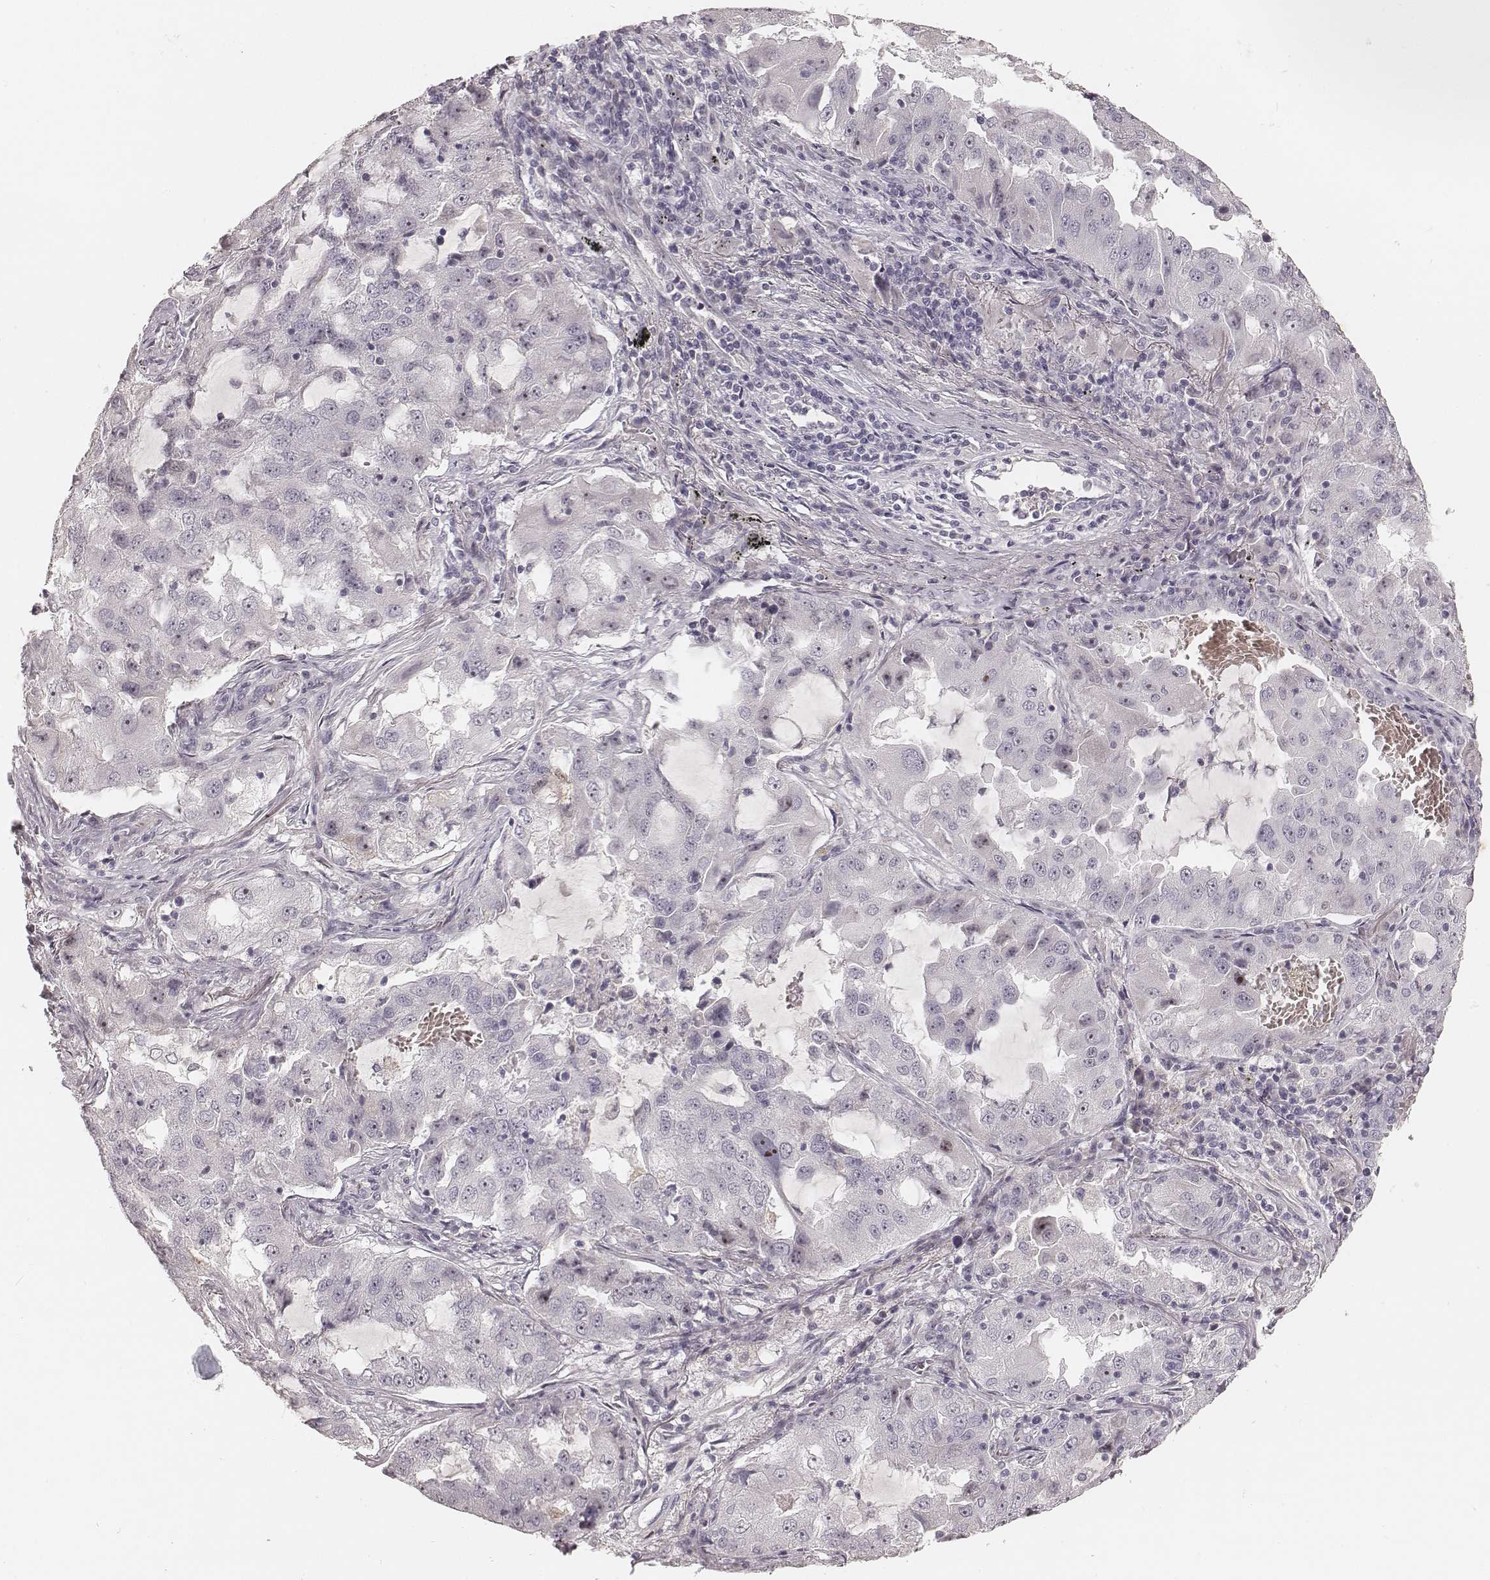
{"staining": {"intensity": "negative", "quantity": "none", "location": "none"}, "tissue": "lung cancer", "cell_type": "Tumor cells", "image_type": "cancer", "snomed": [{"axis": "morphology", "description": "Adenocarcinoma, NOS"}, {"axis": "topography", "description": "Lung"}], "caption": "An immunohistochemistry micrograph of lung cancer (adenocarcinoma) is shown. There is no staining in tumor cells of lung cancer (adenocarcinoma). Brightfield microscopy of immunohistochemistry stained with DAB (3,3'-diaminobenzidine) (brown) and hematoxylin (blue), captured at high magnification.", "gene": "MADCAM1", "patient": {"sex": "female", "age": 61}}